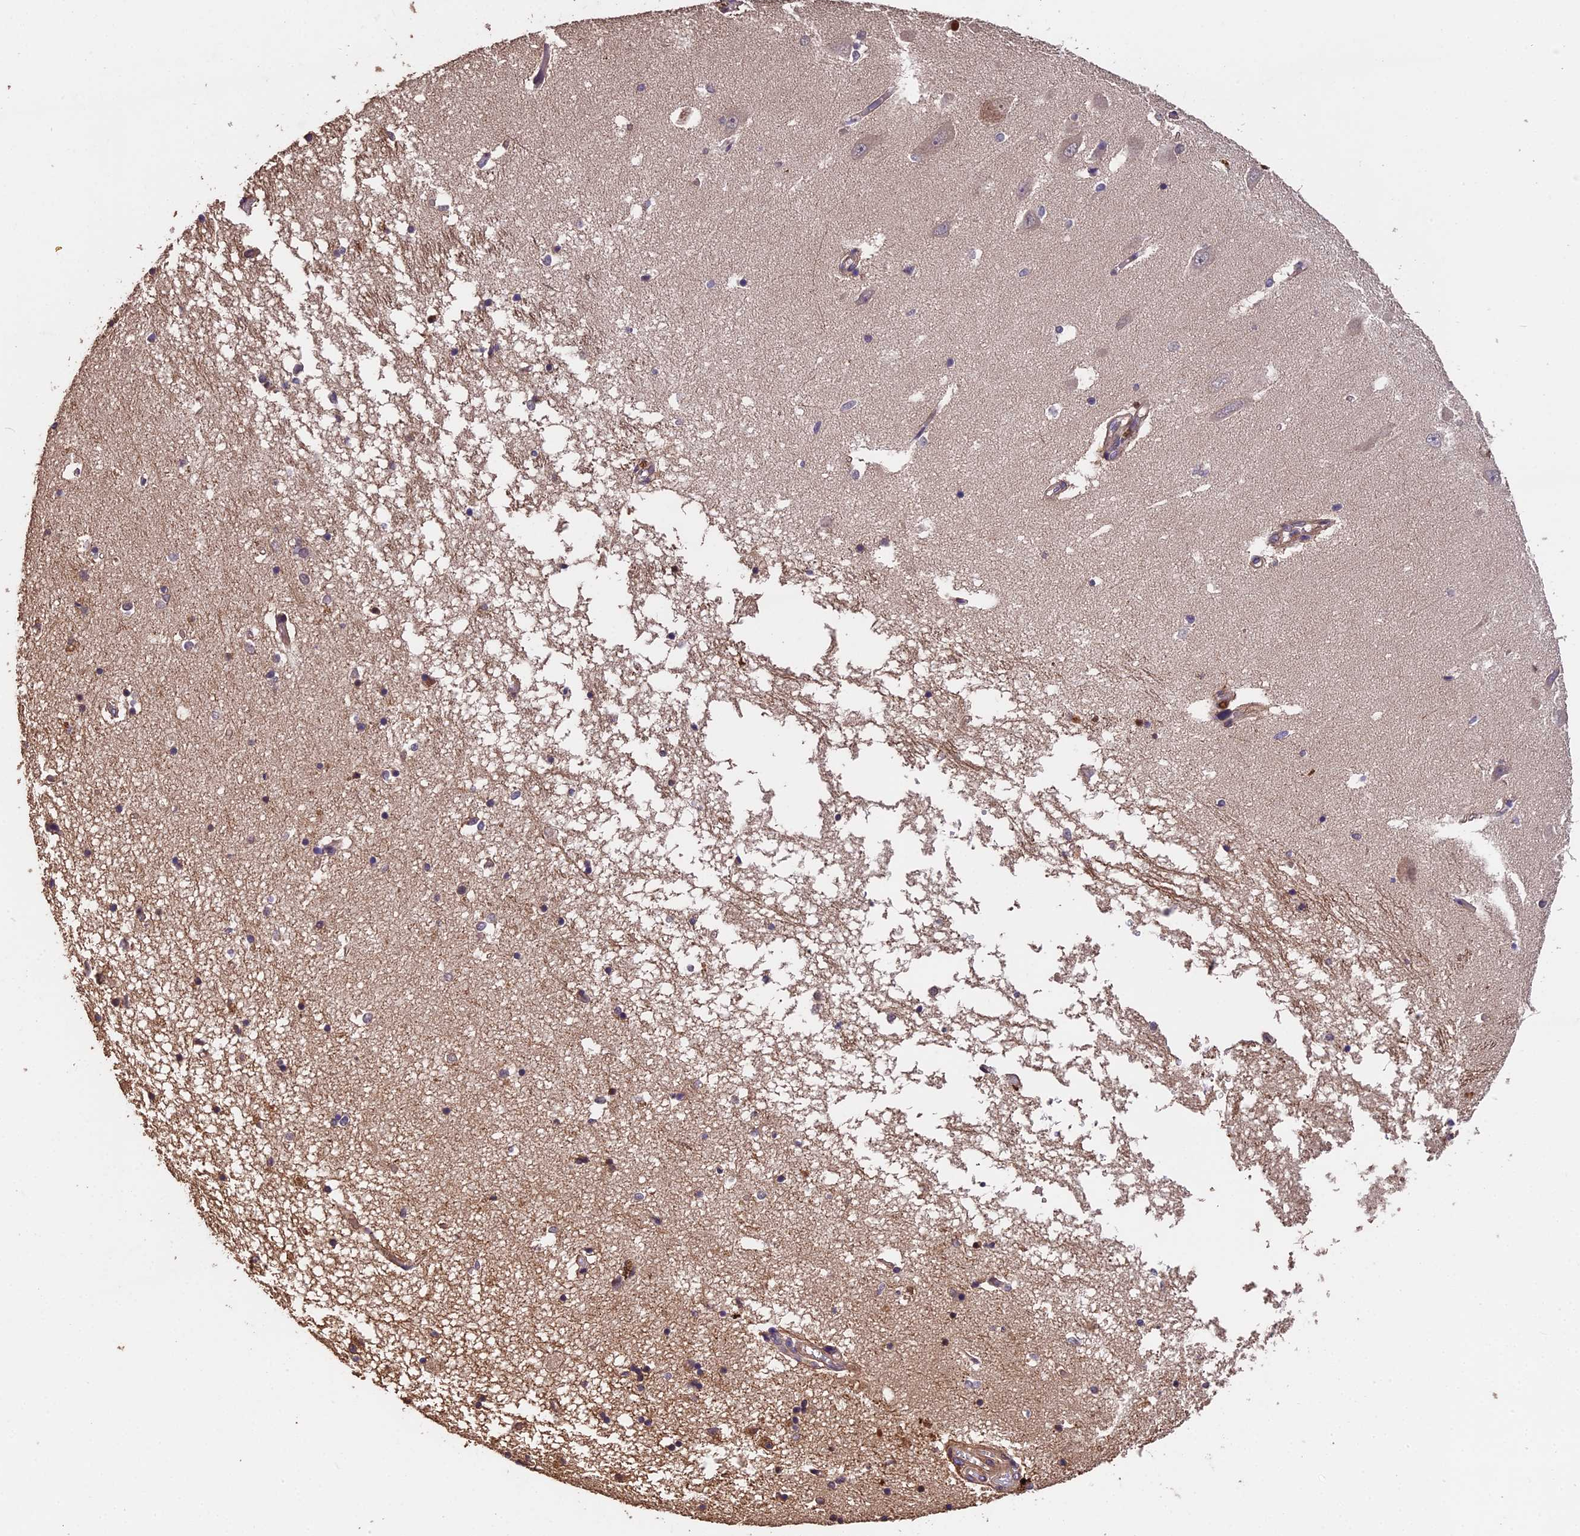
{"staining": {"intensity": "moderate", "quantity": "<25%", "location": "cytoplasmic/membranous"}, "tissue": "hippocampus", "cell_type": "Glial cells", "image_type": "normal", "snomed": [{"axis": "morphology", "description": "Normal tissue, NOS"}, {"axis": "topography", "description": "Hippocampus"}], "caption": "The immunohistochemical stain labels moderate cytoplasmic/membranous expression in glial cells of benign hippocampus.", "gene": "CHD9", "patient": {"sex": "male", "age": 70}}